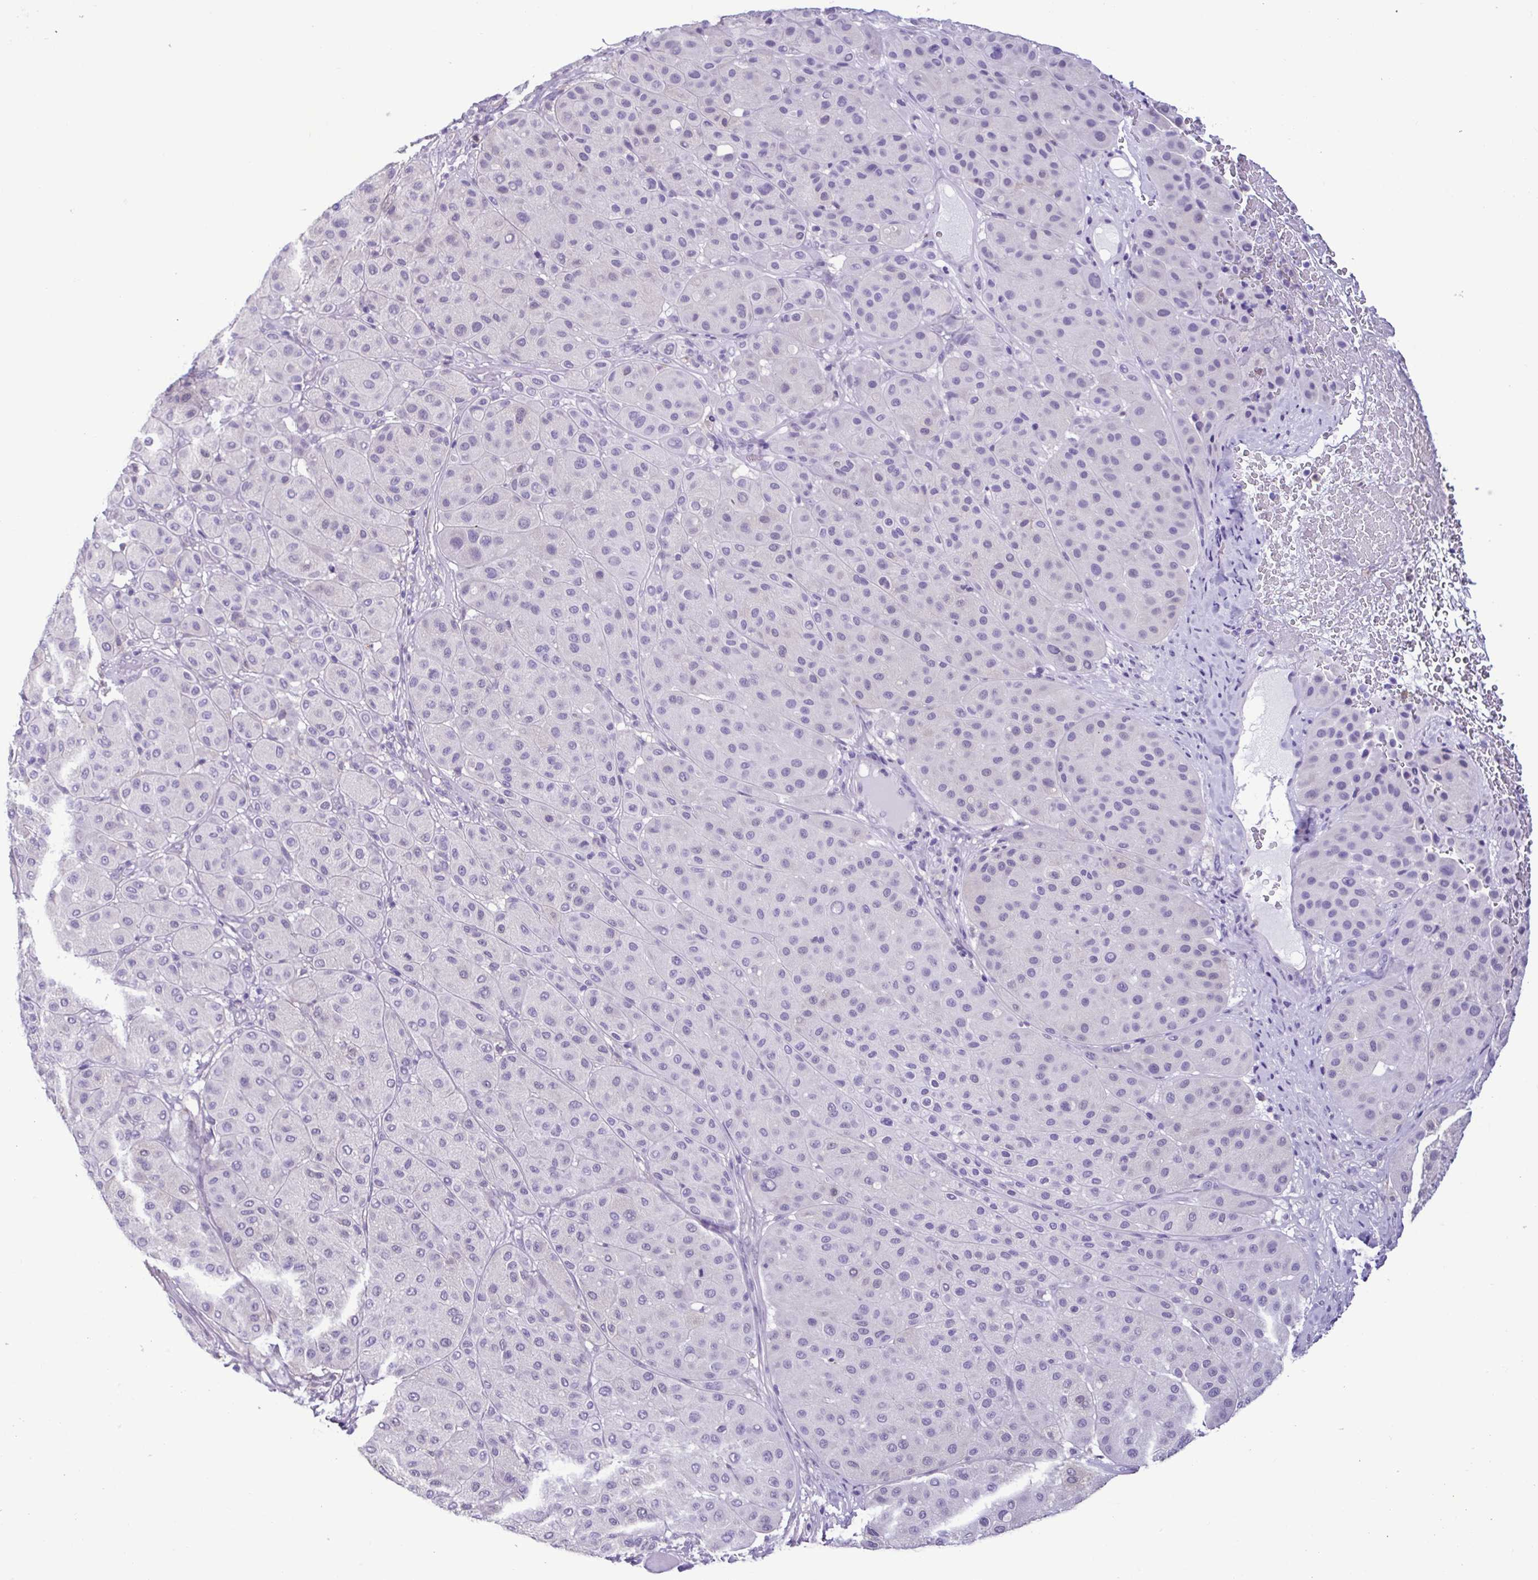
{"staining": {"intensity": "negative", "quantity": "none", "location": "none"}, "tissue": "melanoma", "cell_type": "Tumor cells", "image_type": "cancer", "snomed": [{"axis": "morphology", "description": "Malignant melanoma, Metastatic site"}, {"axis": "topography", "description": "Smooth muscle"}], "caption": "An IHC image of melanoma is shown. There is no staining in tumor cells of melanoma.", "gene": "CBY2", "patient": {"sex": "male", "age": 41}}